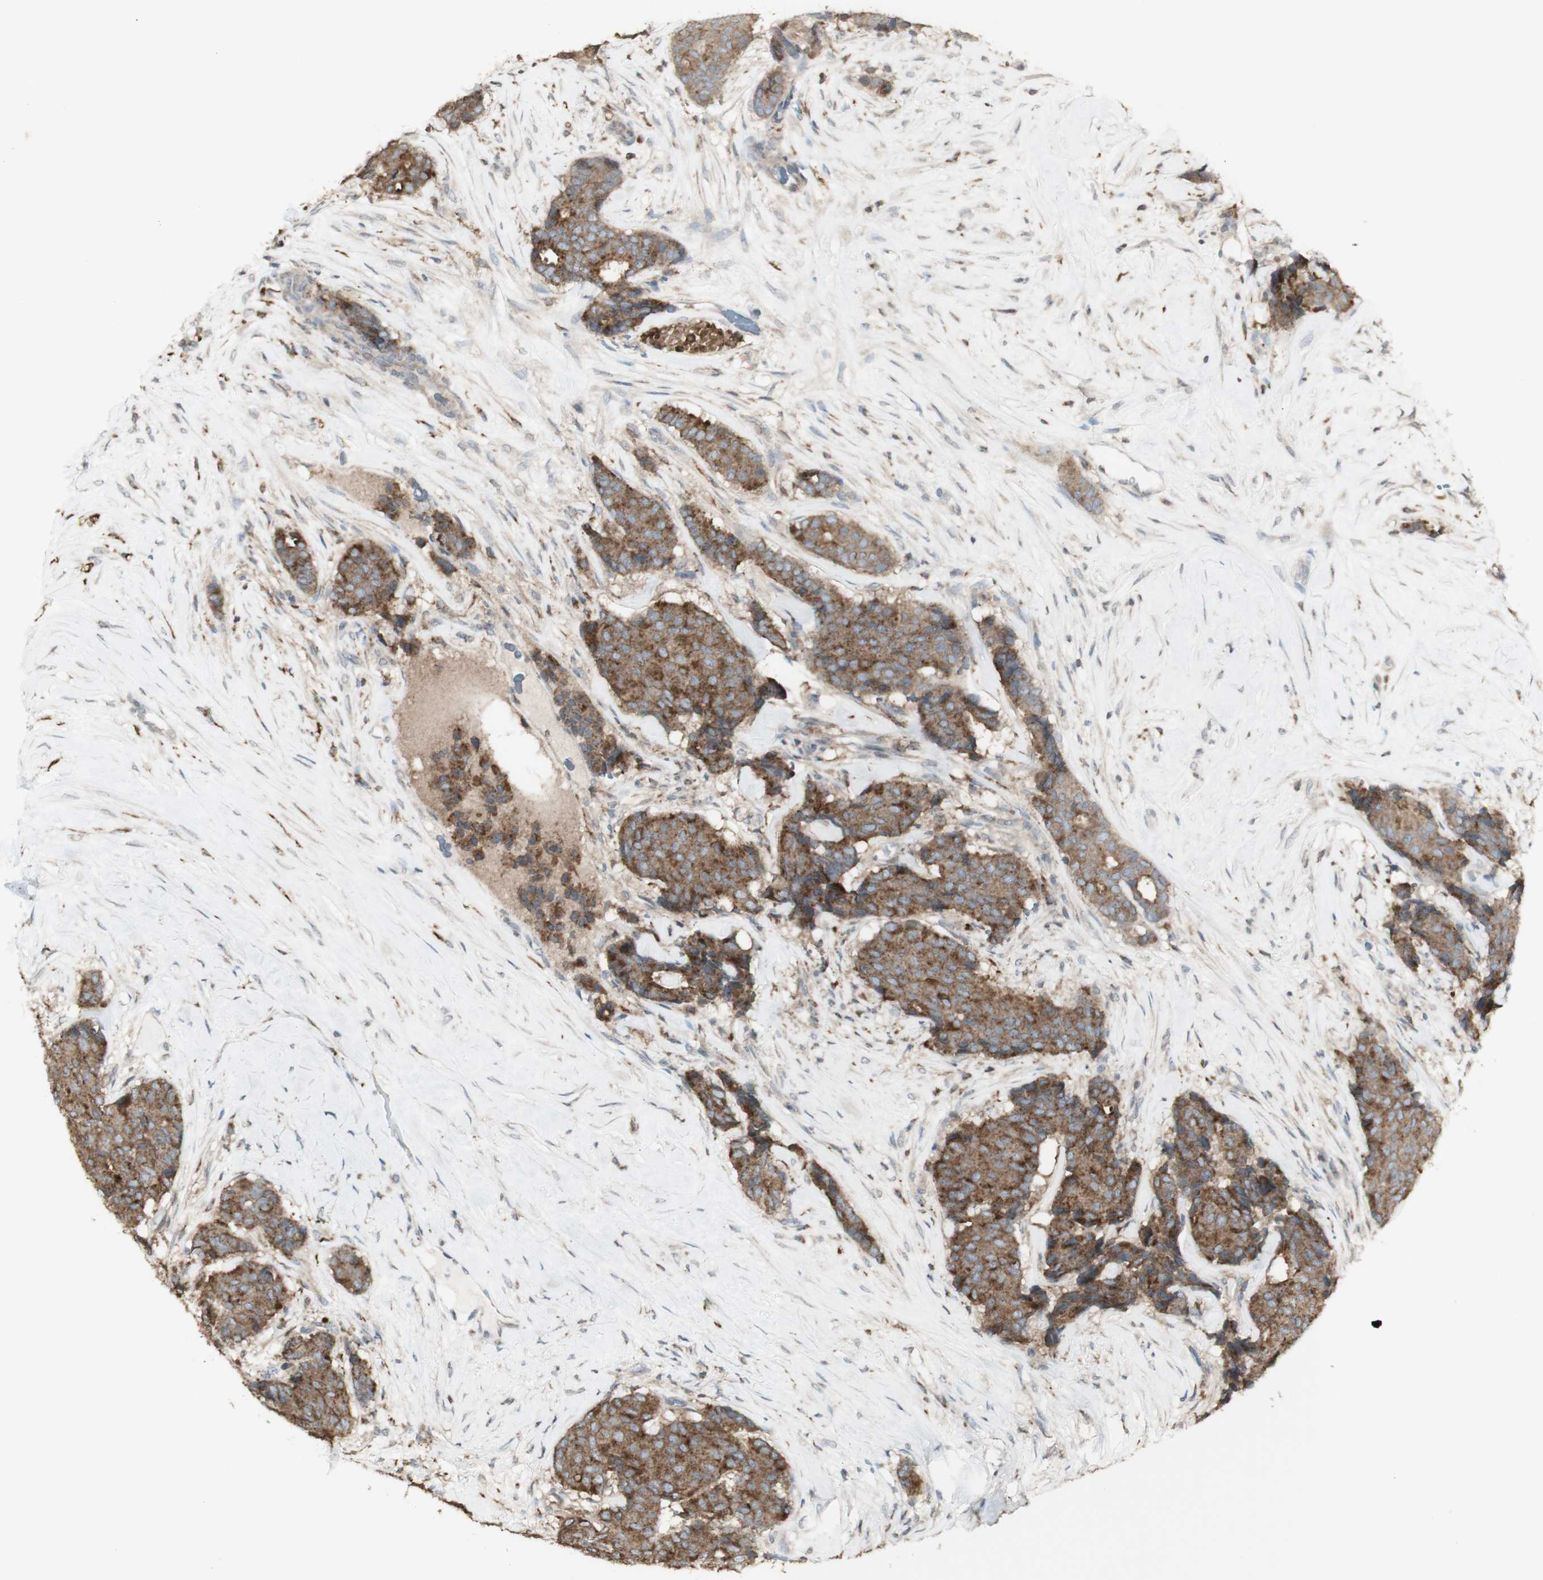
{"staining": {"intensity": "strong", "quantity": ">75%", "location": "cytoplasmic/membranous"}, "tissue": "breast cancer", "cell_type": "Tumor cells", "image_type": "cancer", "snomed": [{"axis": "morphology", "description": "Duct carcinoma"}, {"axis": "topography", "description": "Breast"}], "caption": "Strong cytoplasmic/membranous positivity is identified in approximately >75% of tumor cells in breast cancer (invasive ductal carcinoma). The protein of interest is shown in brown color, while the nuclei are stained blue.", "gene": "ATP6V1E1", "patient": {"sex": "female", "age": 75}}